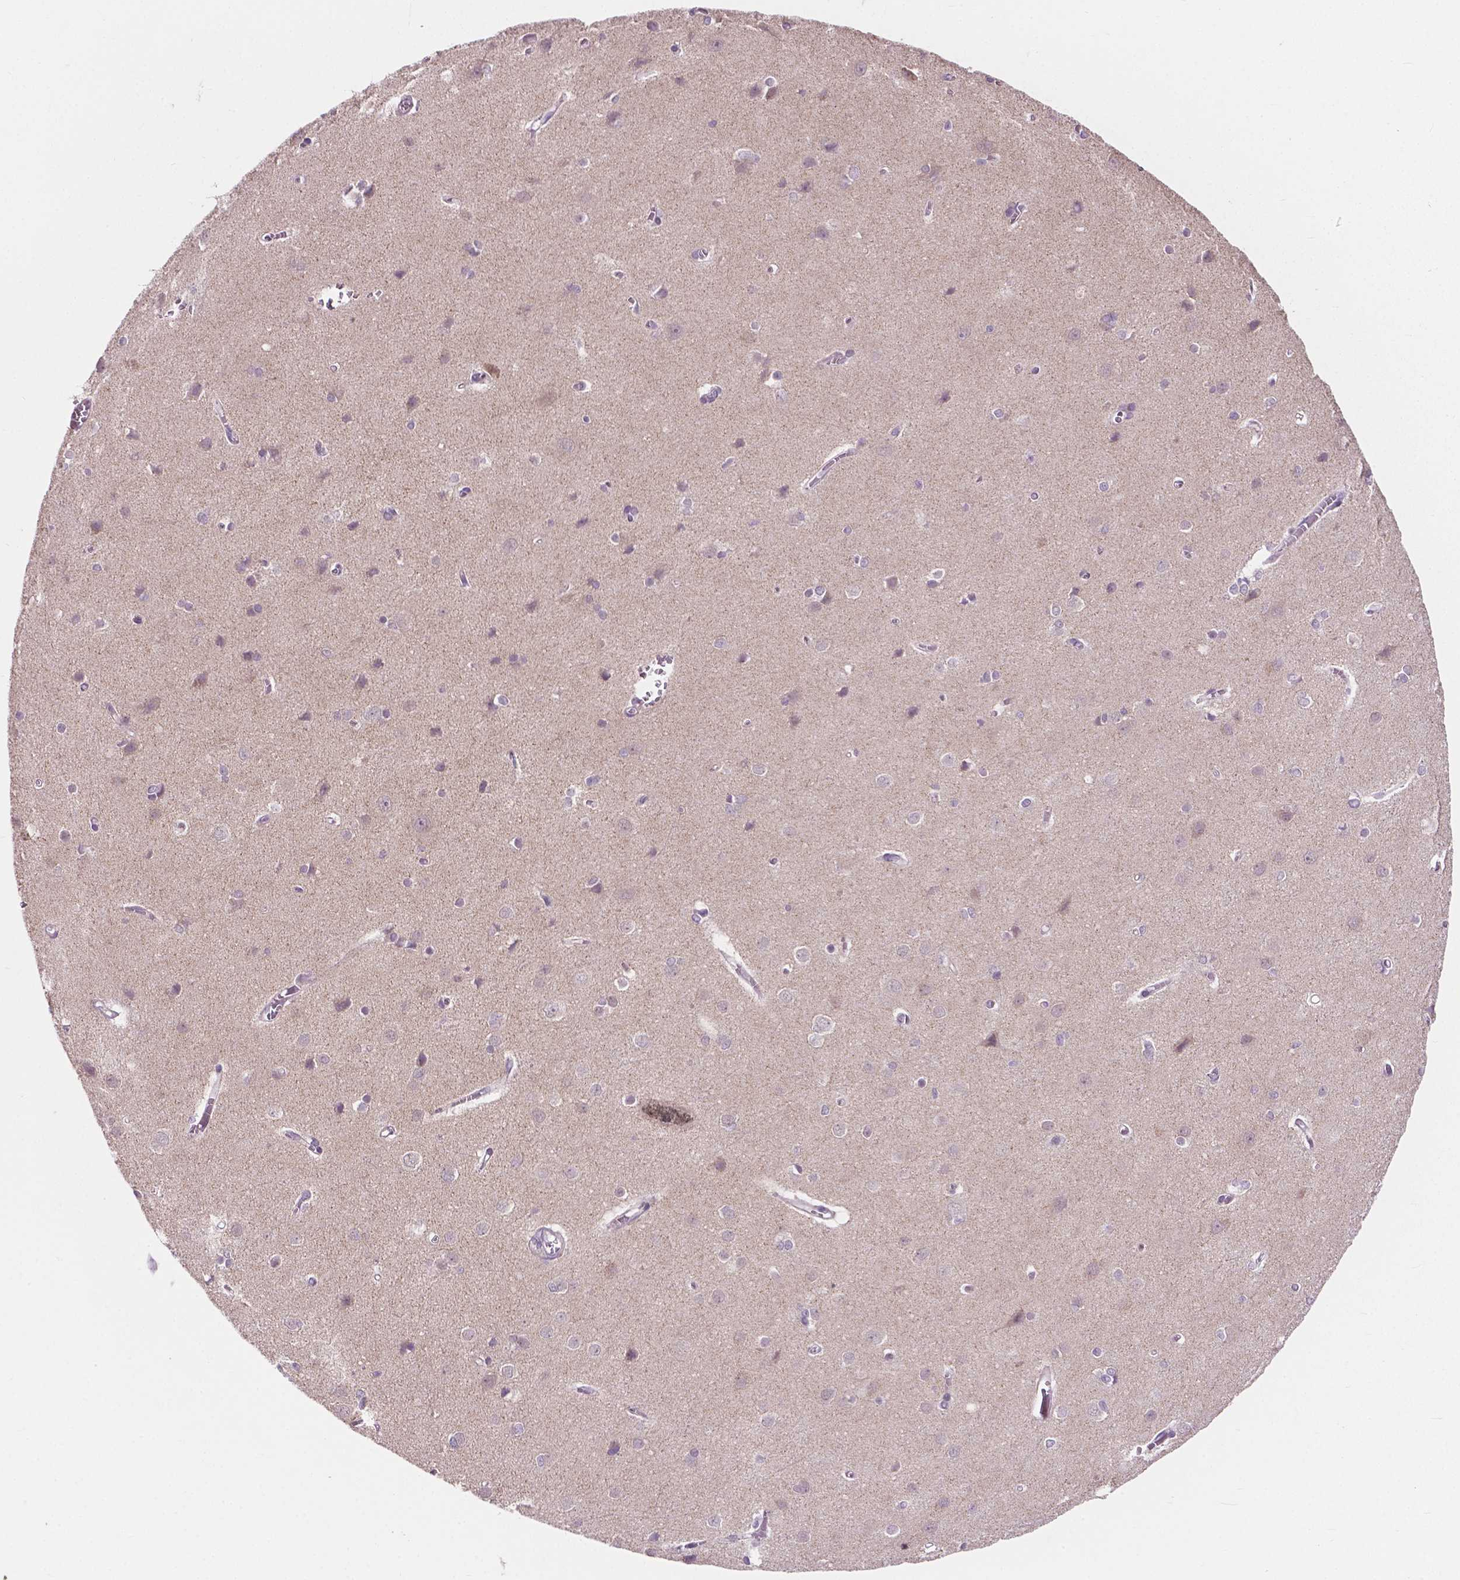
{"staining": {"intensity": "negative", "quantity": "none", "location": "none"}, "tissue": "cerebral cortex", "cell_type": "Endothelial cells", "image_type": "normal", "snomed": [{"axis": "morphology", "description": "Normal tissue, NOS"}, {"axis": "topography", "description": "Cerebral cortex"}], "caption": "Immunohistochemistry image of benign cerebral cortex stained for a protein (brown), which displays no expression in endothelial cells. (Immunohistochemistry, brightfield microscopy, high magnification).", "gene": "MZT1", "patient": {"sex": "male", "age": 37}}